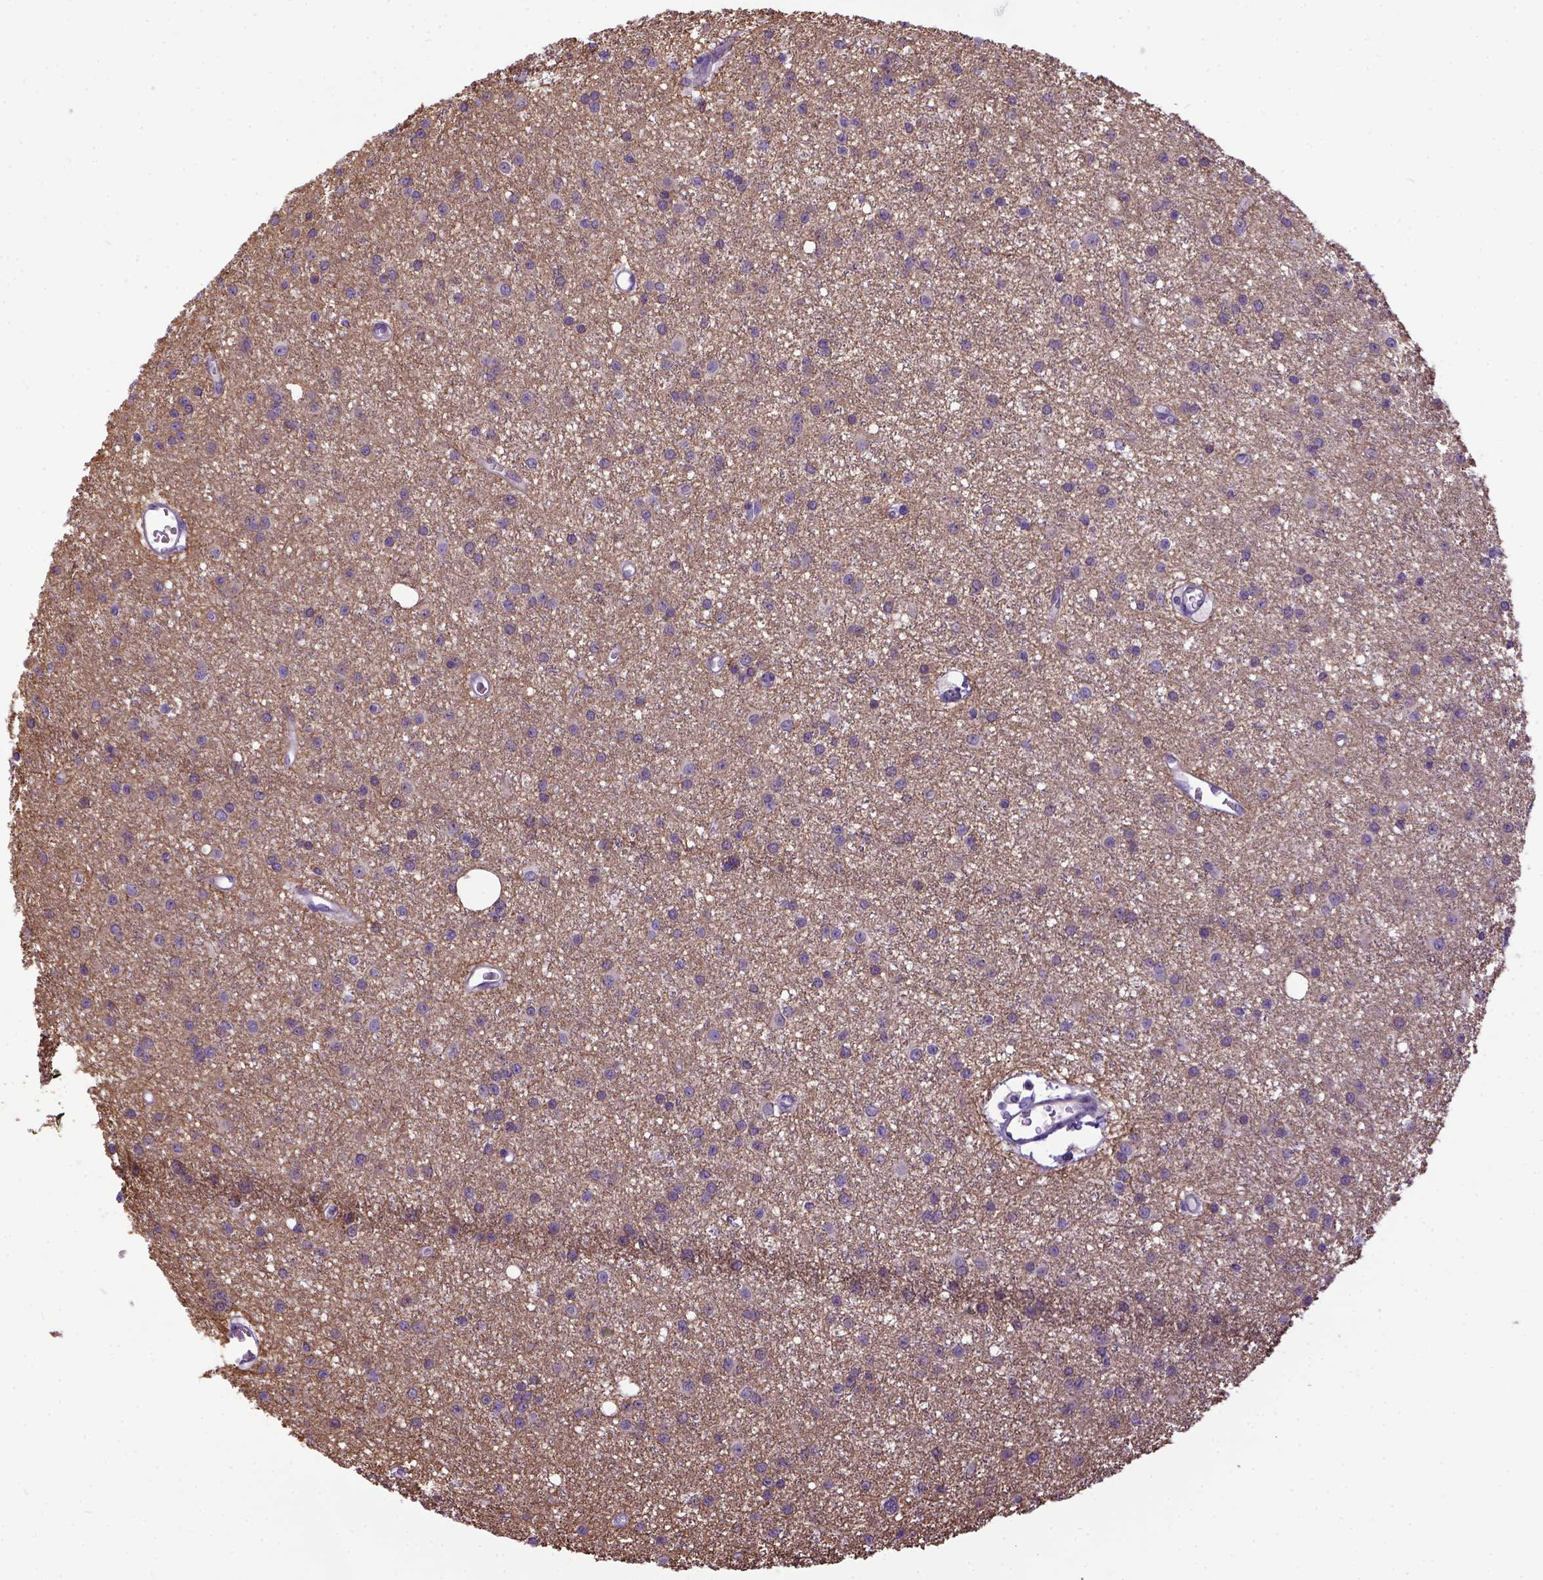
{"staining": {"intensity": "weak", "quantity": ">75%", "location": "cytoplasmic/membranous"}, "tissue": "glioma", "cell_type": "Tumor cells", "image_type": "cancer", "snomed": [{"axis": "morphology", "description": "Glioma, malignant, Low grade"}, {"axis": "topography", "description": "Brain"}], "caption": "DAB immunohistochemical staining of human glioma exhibits weak cytoplasmic/membranous protein positivity in approximately >75% of tumor cells.", "gene": "NEK5", "patient": {"sex": "male", "age": 27}}